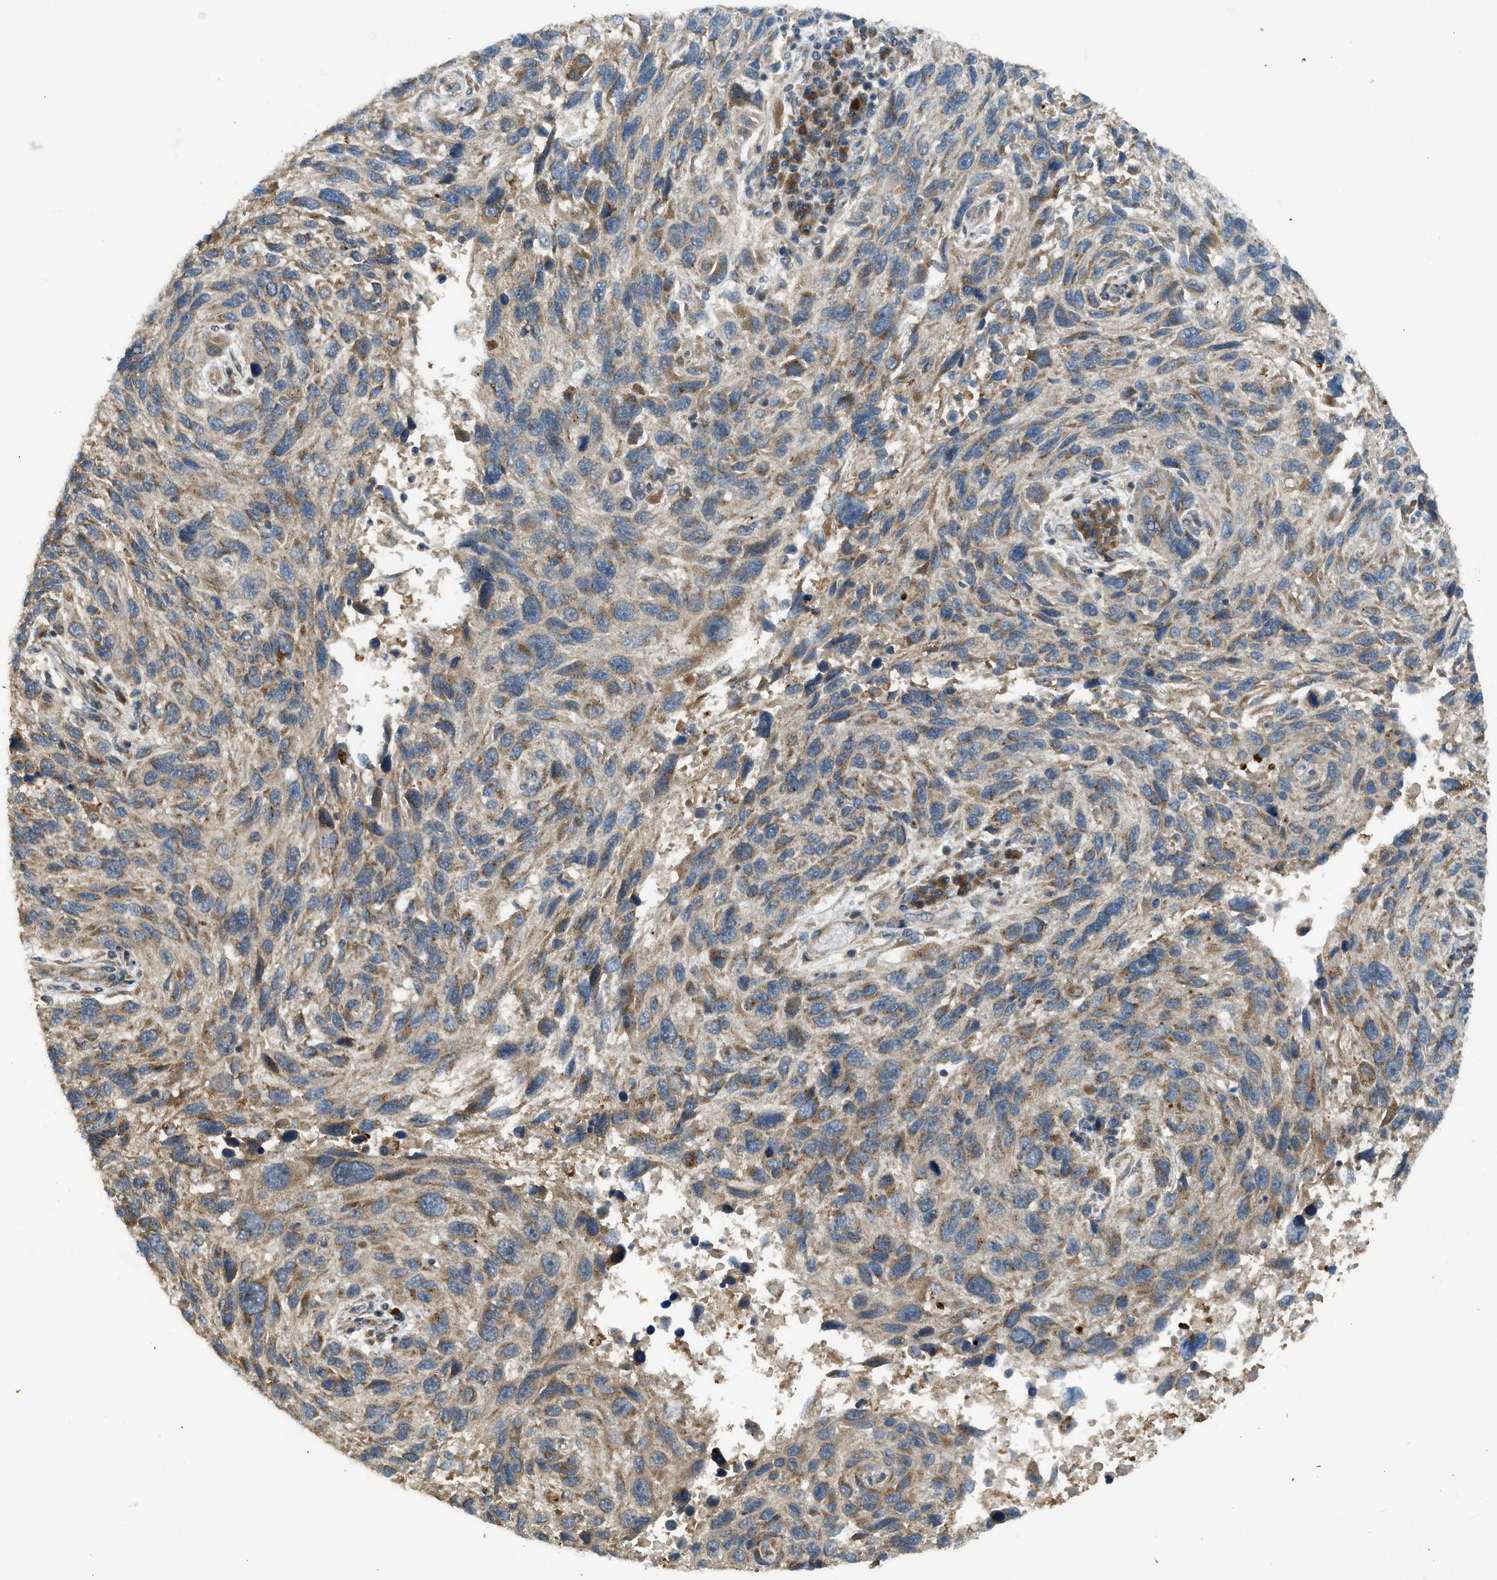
{"staining": {"intensity": "moderate", "quantity": ">75%", "location": "cytoplasmic/membranous"}, "tissue": "melanoma", "cell_type": "Tumor cells", "image_type": "cancer", "snomed": [{"axis": "morphology", "description": "Malignant melanoma, NOS"}, {"axis": "topography", "description": "Skin"}], "caption": "Malignant melanoma tissue displays moderate cytoplasmic/membranous expression in approximately >75% of tumor cells, visualized by immunohistochemistry. Nuclei are stained in blue.", "gene": "STARD3", "patient": {"sex": "male", "age": 53}}